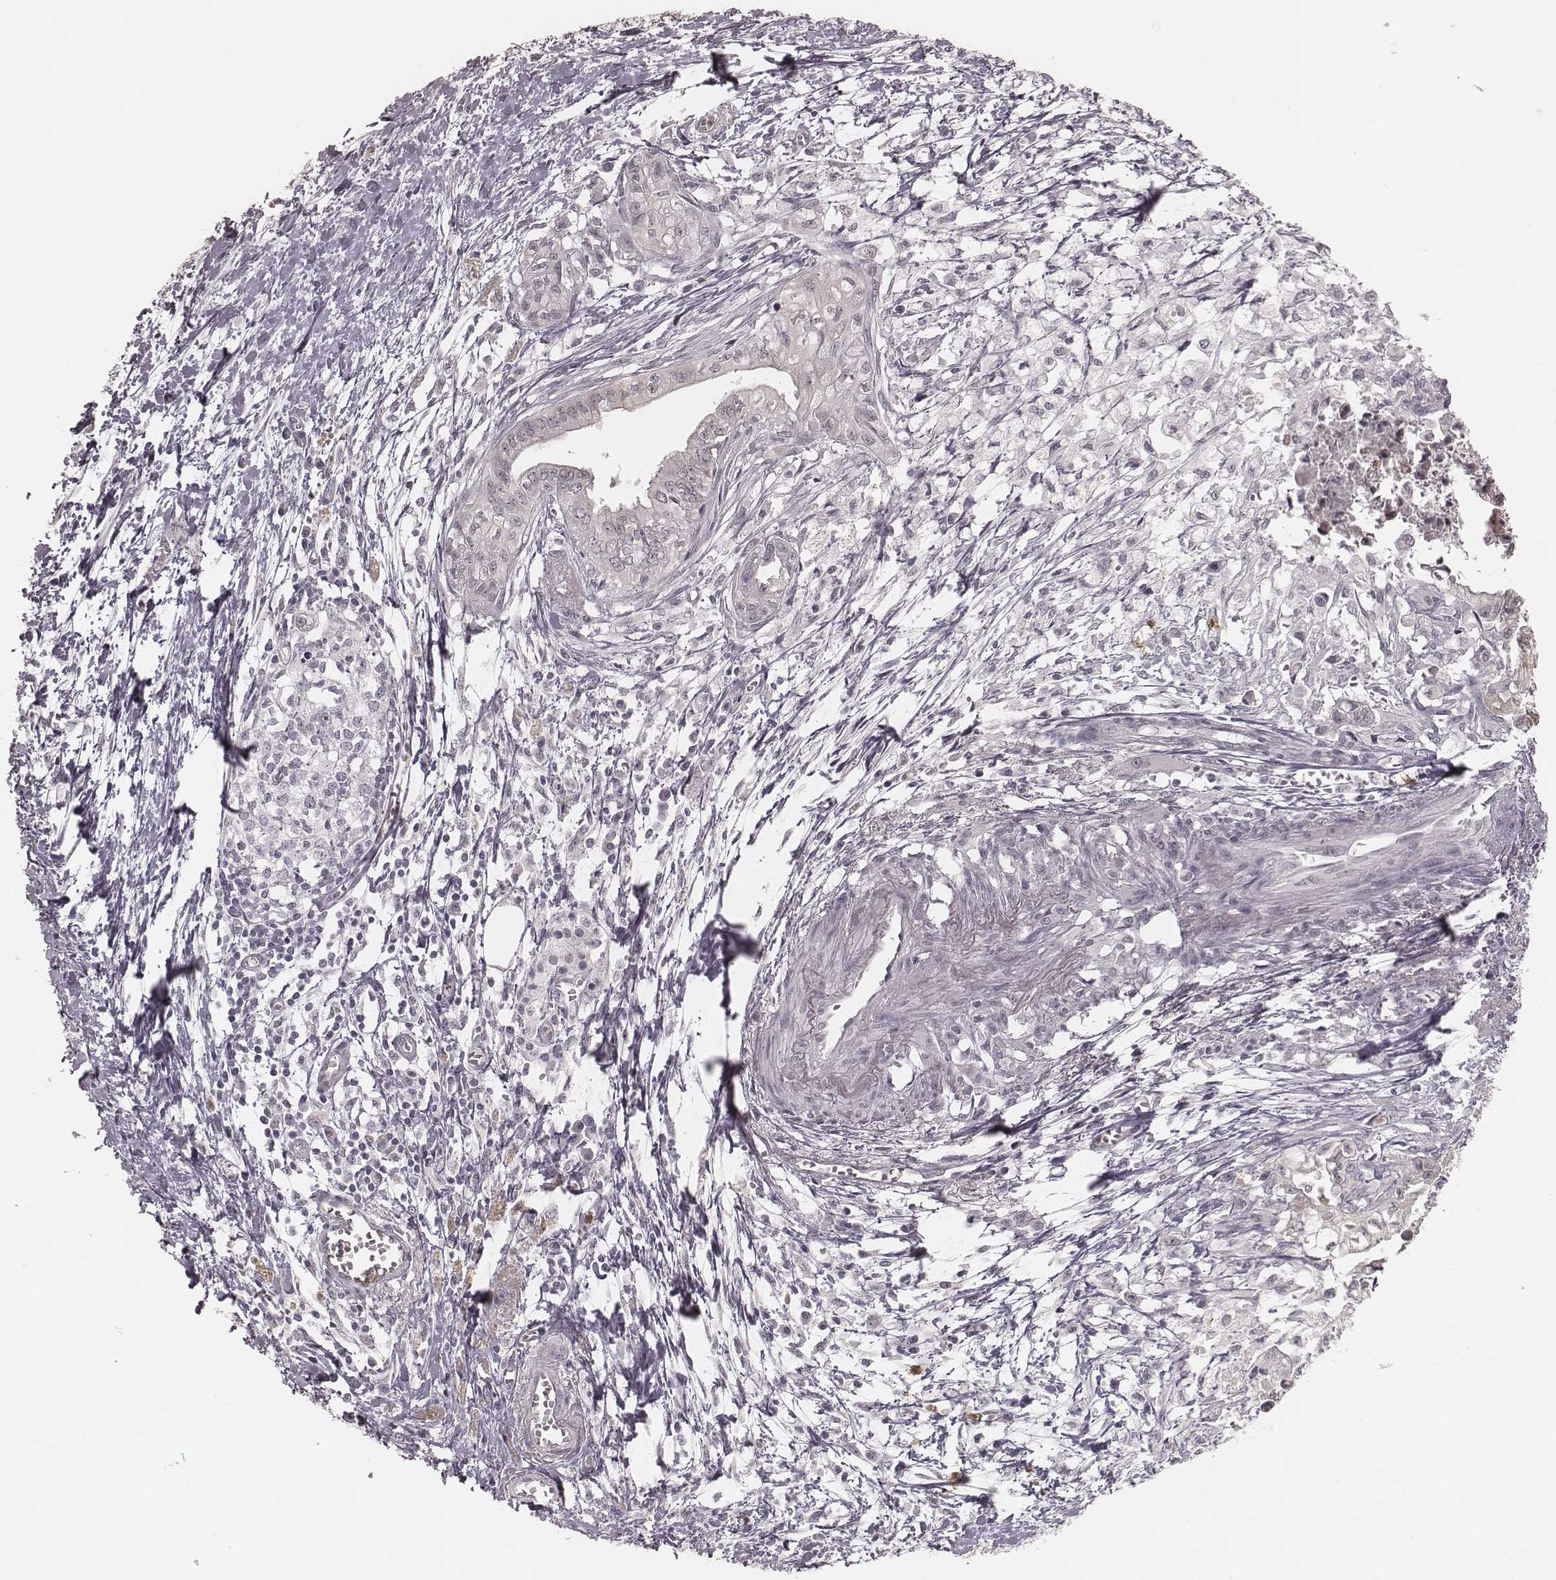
{"staining": {"intensity": "negative", "quantity": "none", "location": "none"}, "tissue": "pancreatic cancer", "cell_type": "Tumor cells", "image_type": "cancer", "snomed": [{"axis": "morphology", "description": "Adenocarcinoma, NOS"}, {"axis": "topography", "description": "Pancreas"}], "caption": "Protein analysis of pancreatic adenocarcinoma exhibits no significant expression in tumor cells.", "gene": "KITLG", "patient": {"sex": "female", "age": 61}}